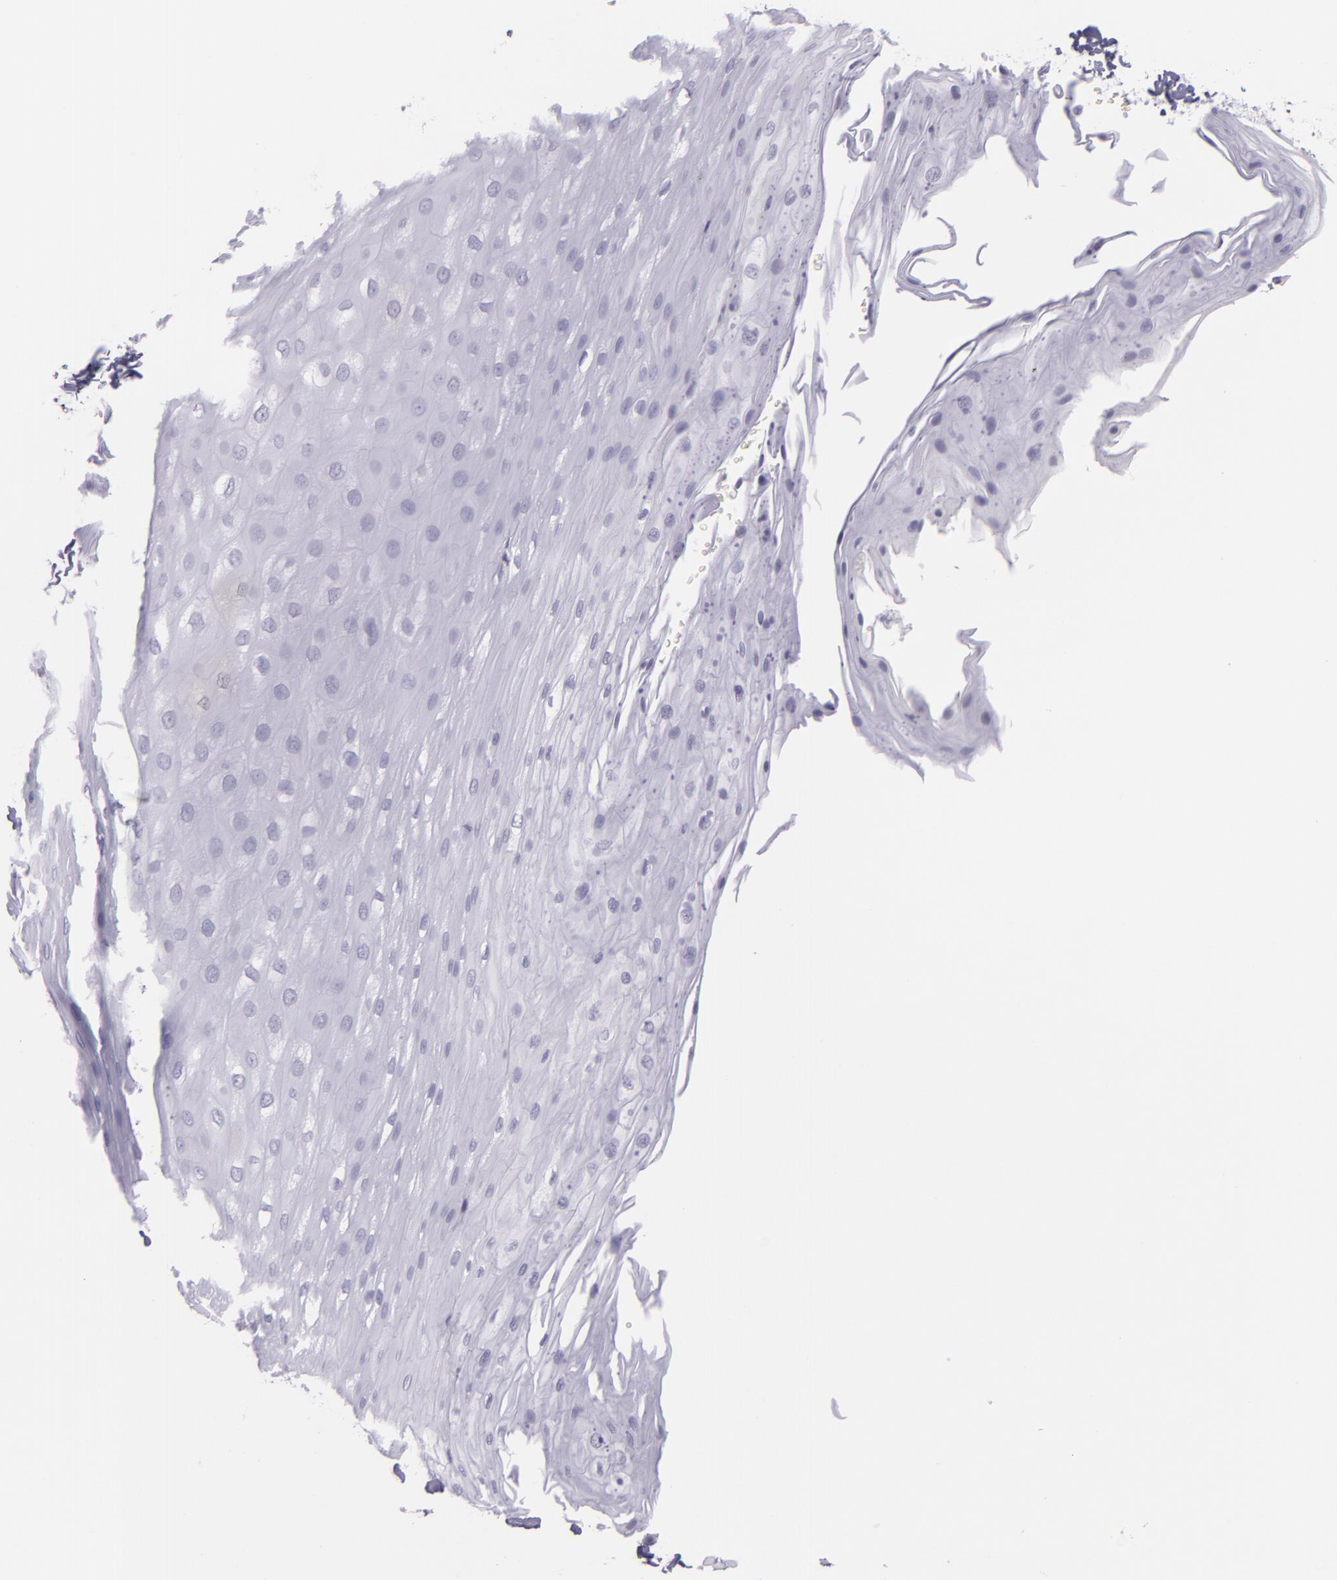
{"staining": {"intensity": "negative", "quantity": "none", "location": "none"}, "tissue": "esophagus", "cell_type": "Squamous epithelial cells", "image_type": "normal", "snomed": [{"axis": "morphology", "description": "Normal tissue, NOS"}, {"axis": "topography", "description": "Esophagus"}], "caption": "A photomicrograph of esophagus stained for a protein demonstrates no brown staining in squamous epithelial cells. Brightfield microscopy of immunohistochemistry stained with DAB (brown) and hematoxylin (blue), captured at high magnification.", "gene": "MUC6", "patient": {"sex": "male", "age": 62}}